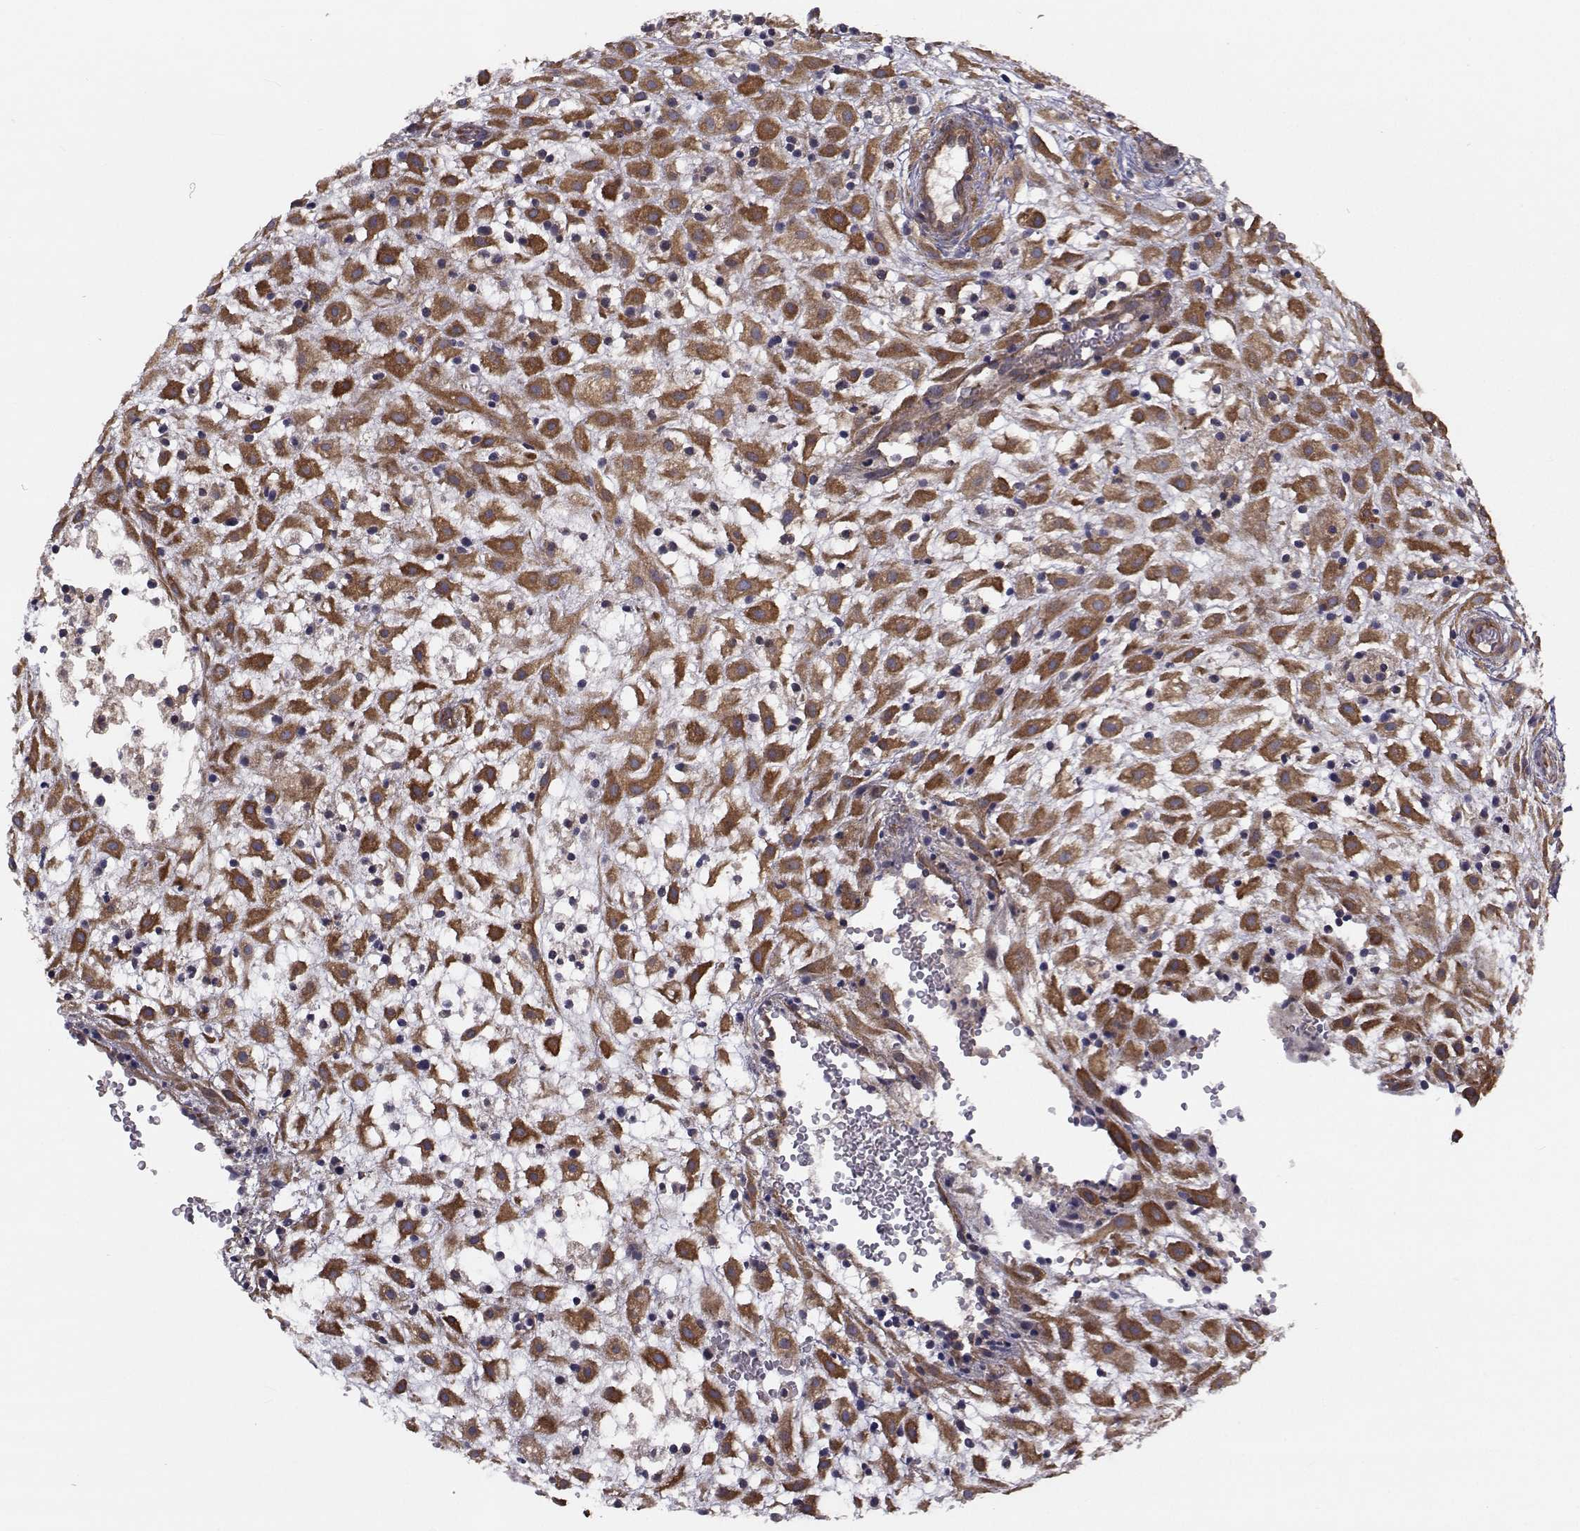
{"staining": {"intensity": "strong", "quantity": ">75%", "location": "cytoplasmic/membranous"}, "tissue": "placenta", "cell_type": "Decidual cells", "image_type": "normal", "snomed": [{"axis": "morphology", "description": "Normal tissue, NOS"}, {"axis": "topography", "description": "Placenta"}], "caption": "IHC staining of benign placenta, which exhibits high levels of strong cytoplasmic/membranous expression in about >75% of decidual cells indicating strong cytoplasmic/membranous protein positivity. The staining was performed using DAB (brown) for protein detection and nuclei were counterstained in hematoxylin (blue).", "gene": "TRIP10", "patient": {"sex": "female", "age": 24}}